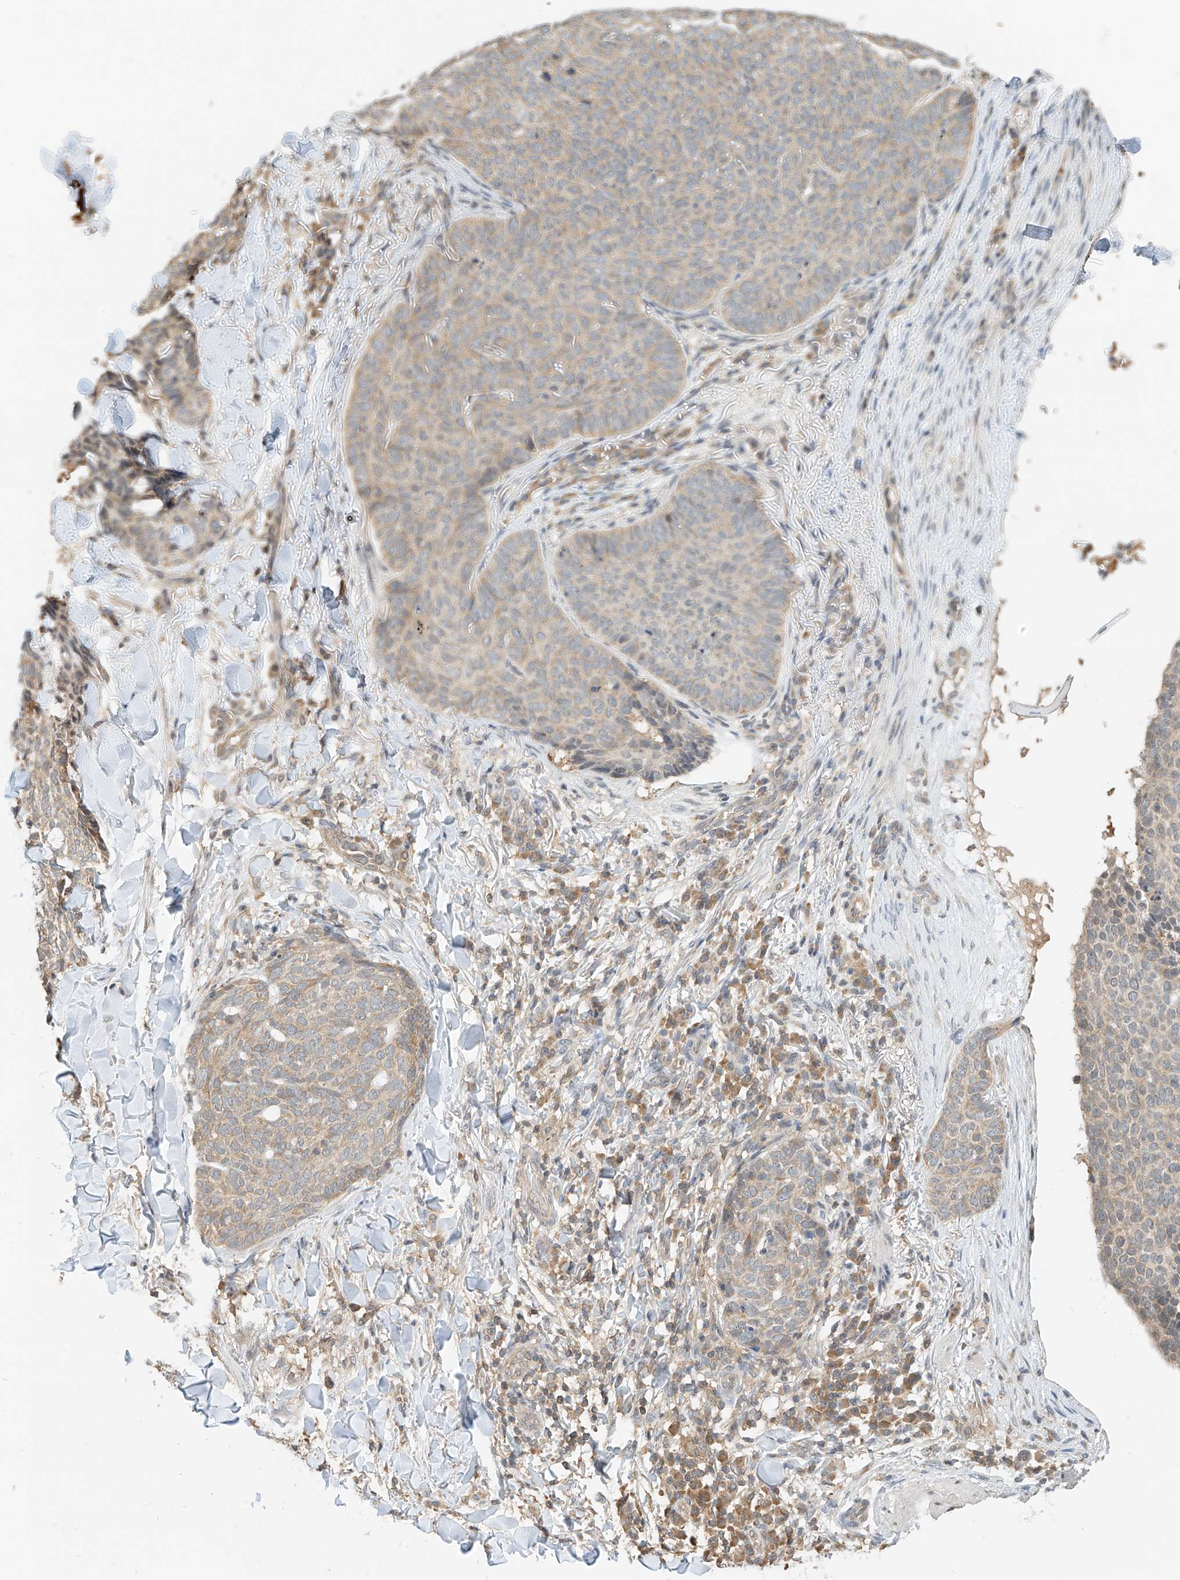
{"staining": {"intensity": "weak", "quantity": "25%-75%", "location": "cytoplasmic/membranous"}, "tissue": "skin cancer", "cell_type": "Tumor cells", "image_type": "cancer", "snomed": [{"axis": "morphology", "description": "Normal tissue, NOS"}, {"axis": "morphology", "description": "Basal cell carcinoma"}, {"axis": "topography", "description": "Skin"}], "caption": "IHC (DAB) staining of skin cancer (basal cell carcinoma) demonstrates weak cytoplasmic/membranous protein expression in approximately 25%-75% of tumor cells.", "gene": "PPA2", "patient": {"sex": "male", "age": 50}}